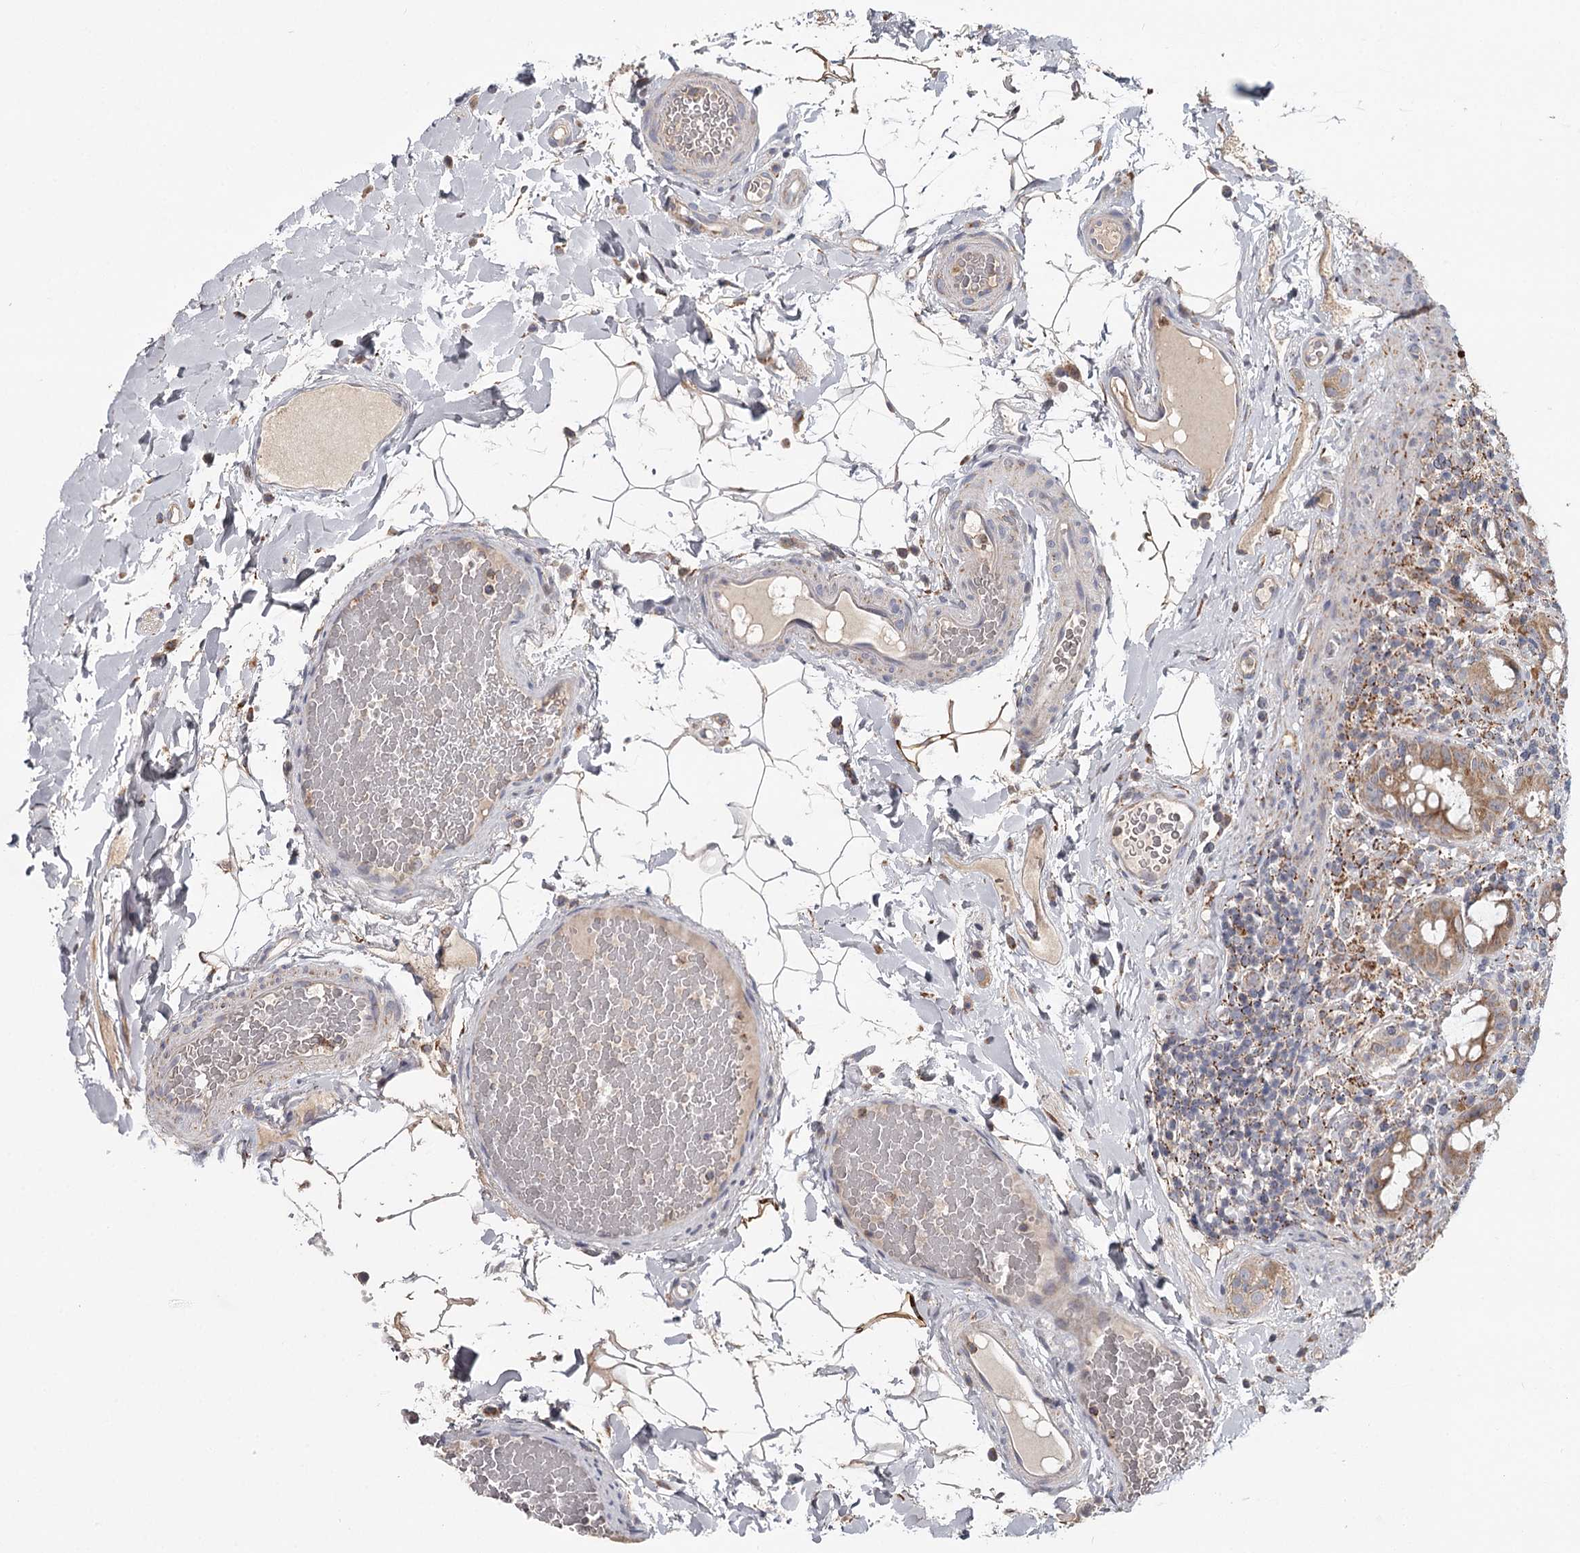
{"staining": {"intensity": "moderate", "quantity": ">75%", "location": "cytoplasmic/membranous"}, "tissue": "rectum", "cell_type": "Glandular cells", "image_type": "normal", "snomed": [{"axis": "morphology", "description": "Normal tissue, NOS"}, {"axis": "topography", "description": "Rectum"}], "caption": "Approximately >75% of glandular cells in unremarkable rectum show moderate cytoplasmic/membranous protein expression as visualized by brown immunohistochemical staining.", "gene": "CDC123", "patient": {"sex": "female", "age": 57}}